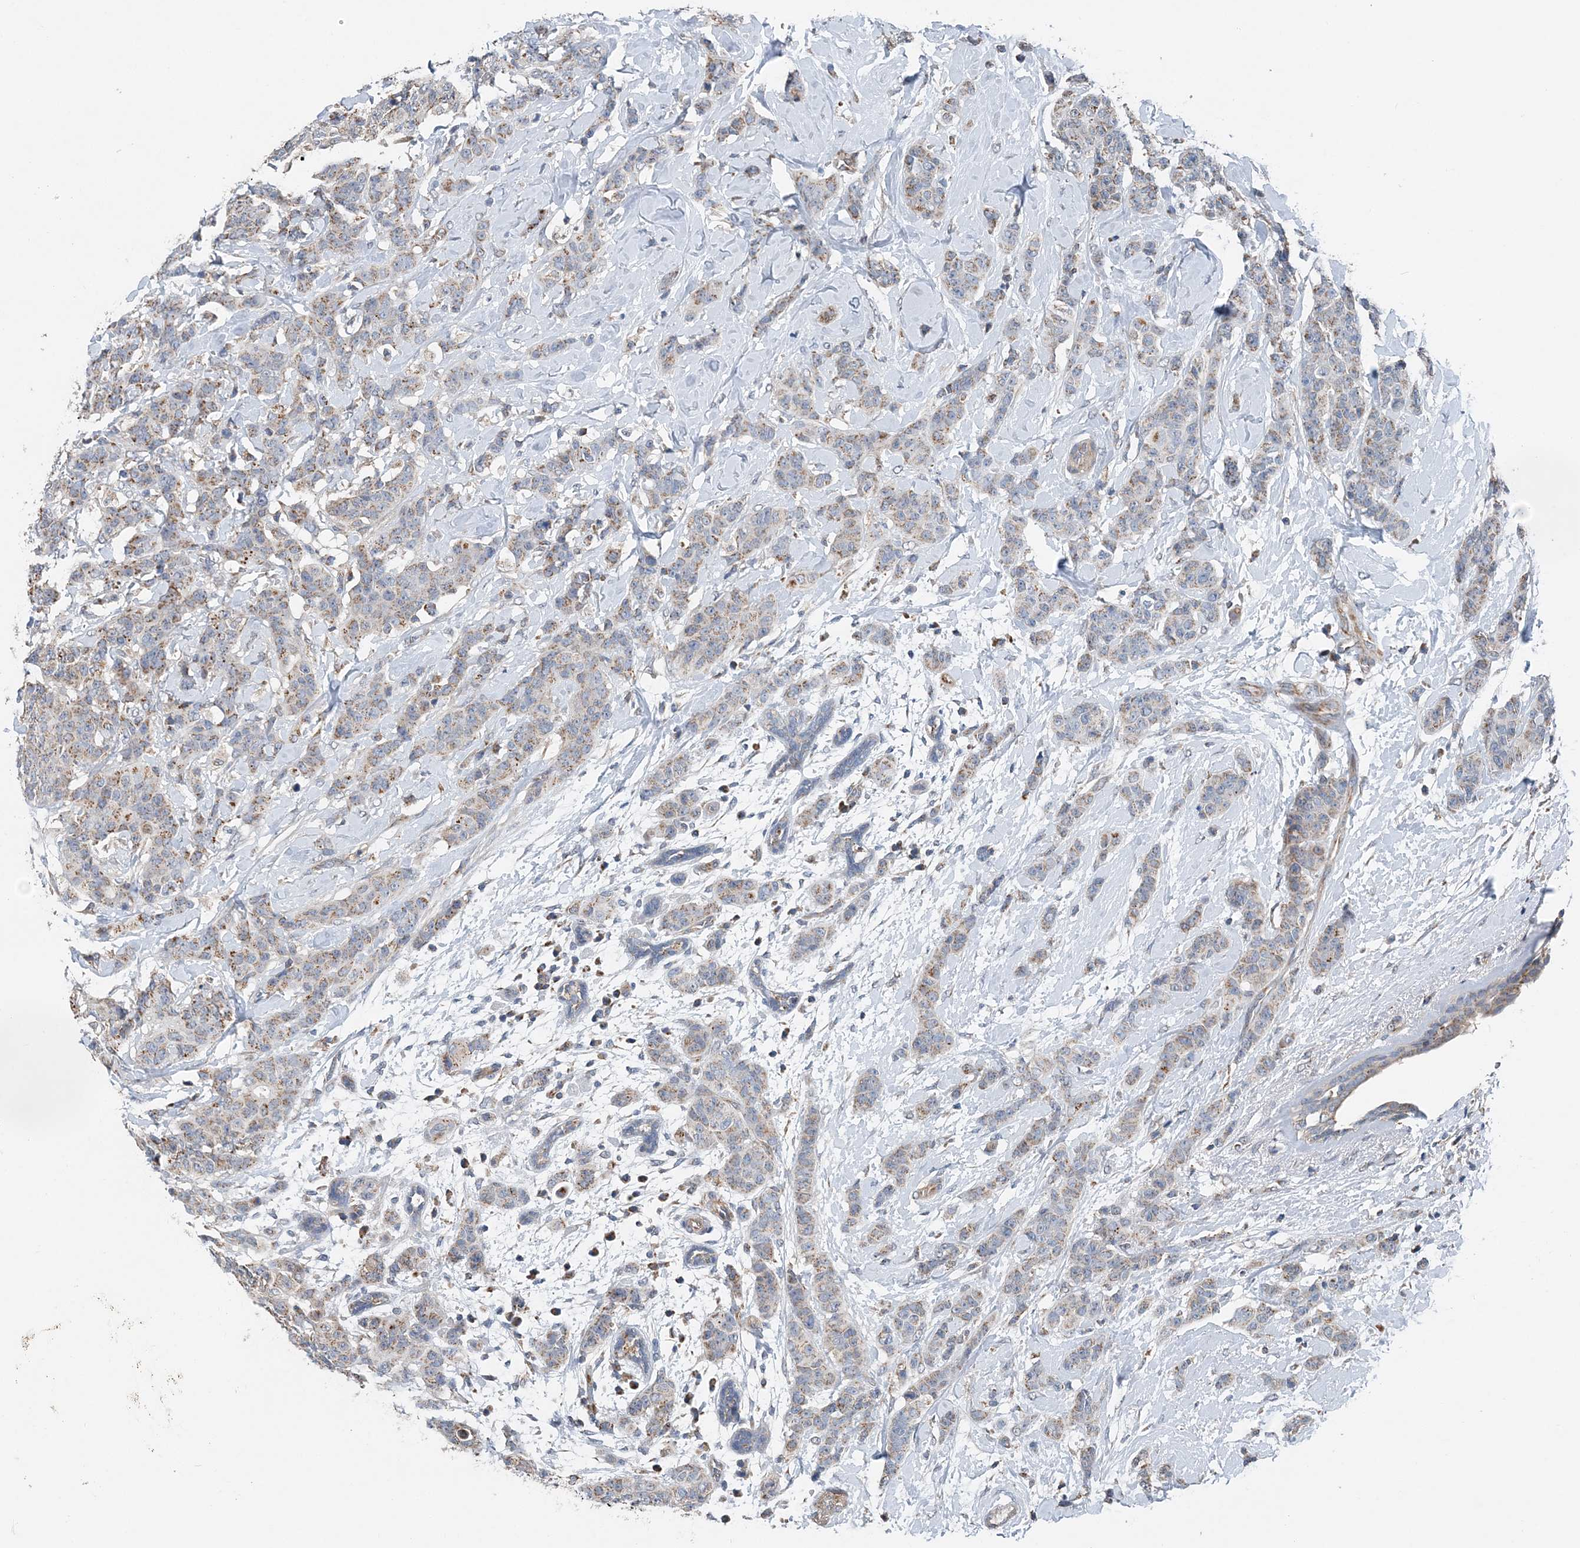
{"staining": {"intensity": "weak", "quantity": ">75%", "location": "cytoplasmic/membranous"}, "tissue": "breast cancer", "cell_type": "Tumor cells", "image_type": "cancer", "snomed": [{"axis": "morphology", "description": "Normal tissue, NOS"}, {"axis": "morphology", "description": "Duct carcinoma"}, {"axis": "topography", "description": "Breast"}], "caption": "Human intraductal carcinoma (breast) stained with a protein marker displays weak staining in tumor cells.", "gene": "SPRY2", "patient": {"sex": "female", "age": 40}}